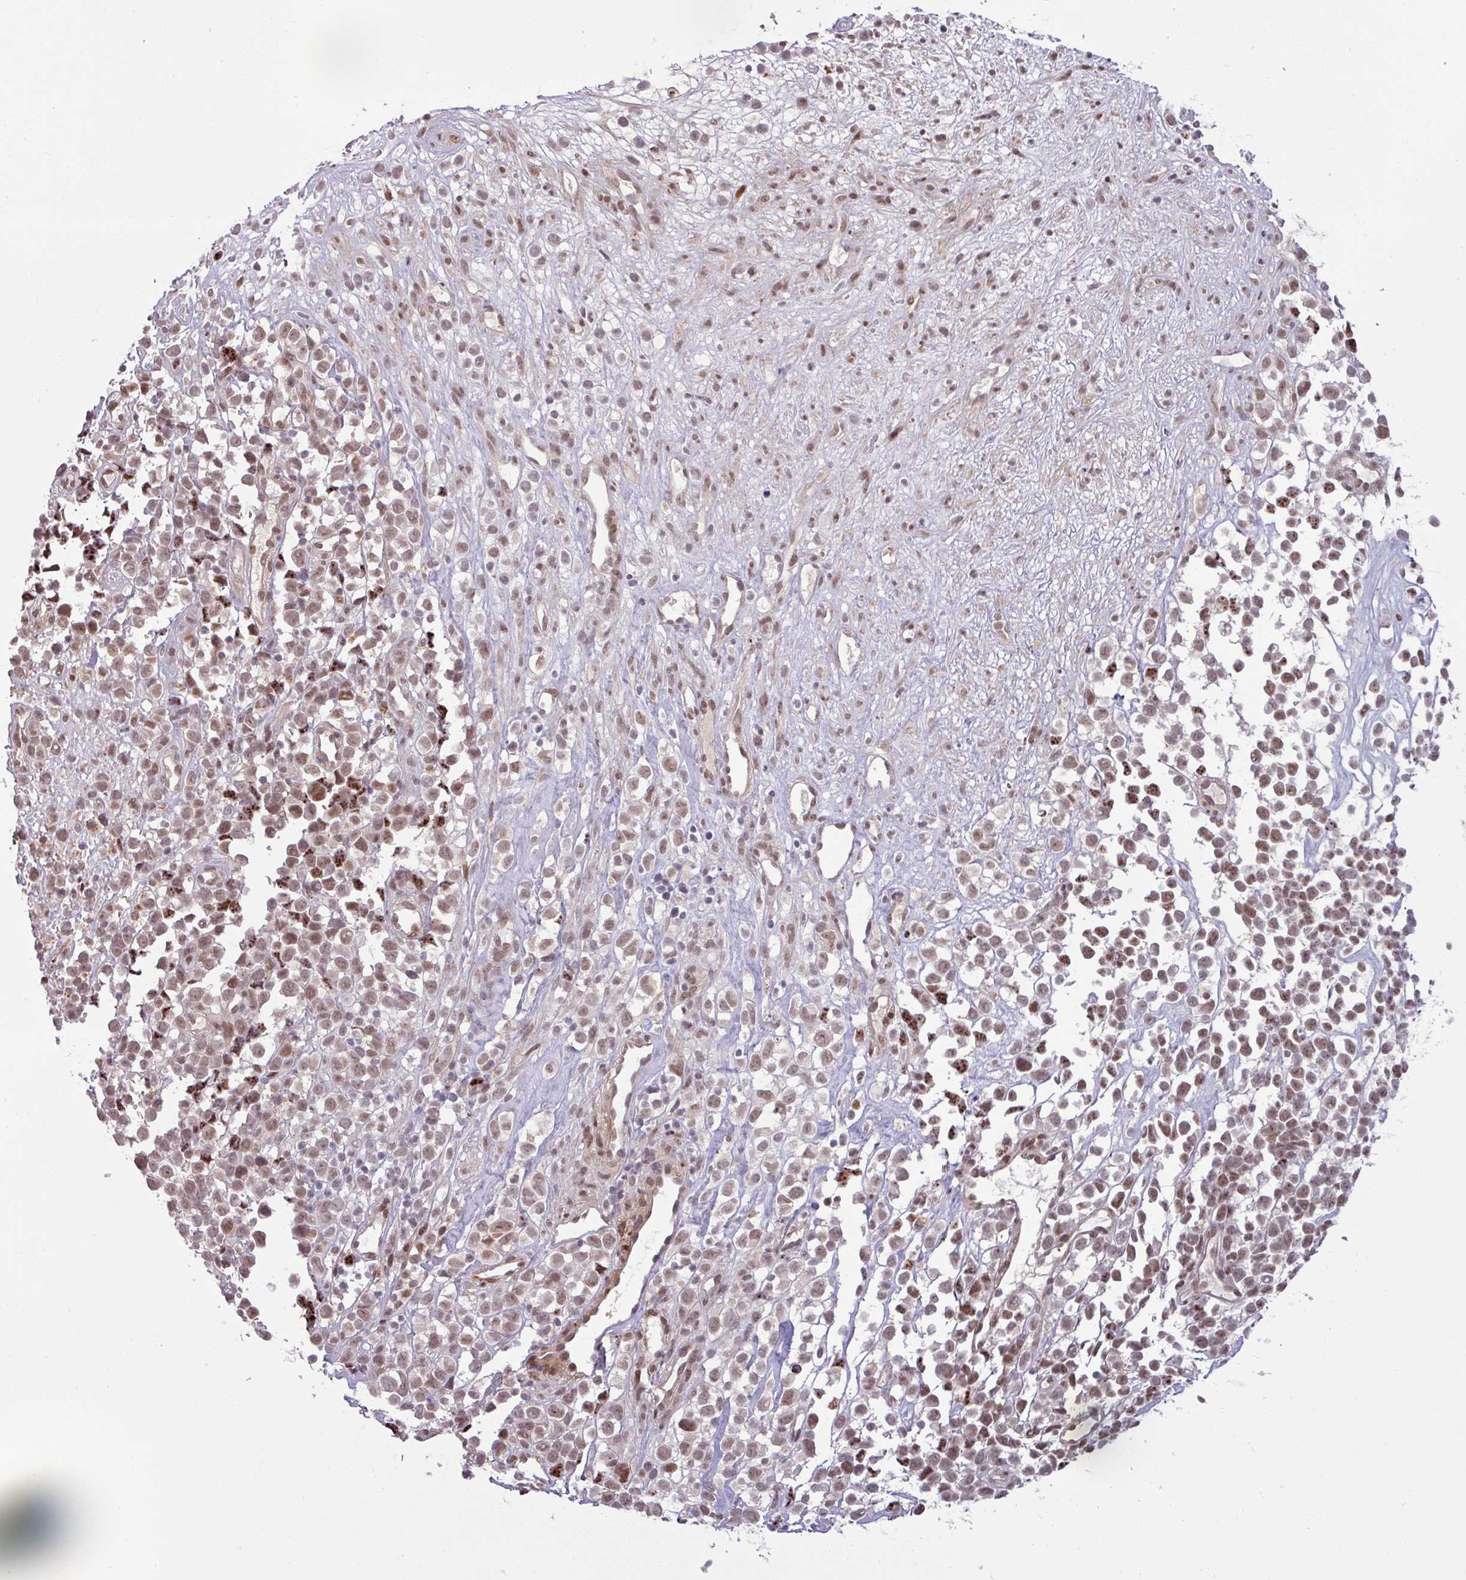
{"staining": {"intensity": "moderate", "quantity": ">75%", "location": "nuclear"}, "tissue": "melanoma", "cell_type": "Tumor cells", "image_type": "cancer", "snomed": [{"axis": "morphology", "description": "Malignant melanoma, NOS"}, {"axis": "topography", "description": "Nose, NOS"}], "caption": "A micrograph of malignant melanoma stained for a protein reveals moderate nuclear brown staining in tumor cells. (DAB IHC with brightfield microscopy, high magnification).", "gene": "PTPN20", "patient": {"sex": "female", "age": 48}}